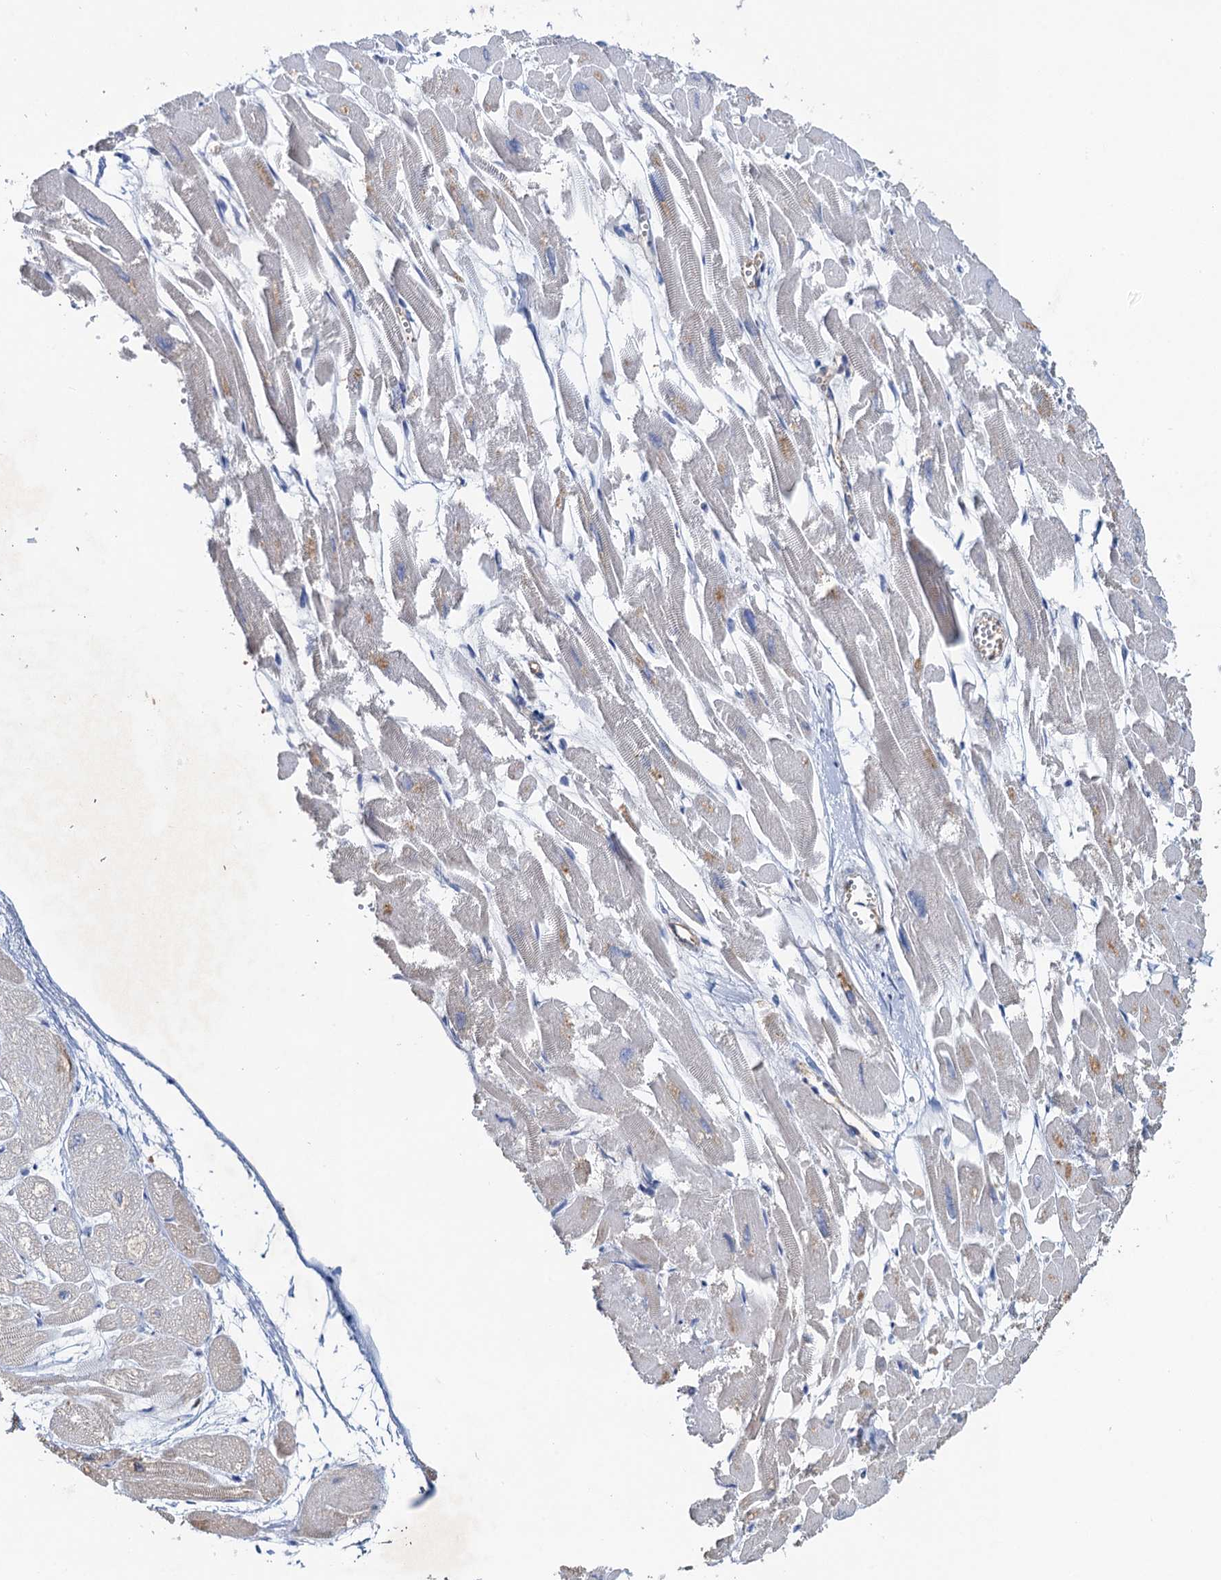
{"staining": {"intensity": "negative", "quantity": "none", "location": "none"}, "tissue": "heart muscle", "cell_type": "Cardiomyocytes", "image_type": "normal", "snomed": [{"axis": "morphology", "description": "Normal tissue, NOS"}, {"axis": "topography", "description": "Heart"}], "caption": "Immunohistochemistry (IHC) image of normal heart muscle stained for a protein (brown), which displays no expression in cardiomyocytes. Nuclei are stained in blue.", "gene": "PLLP", "patient": {"sex": "male", "age": 54}}